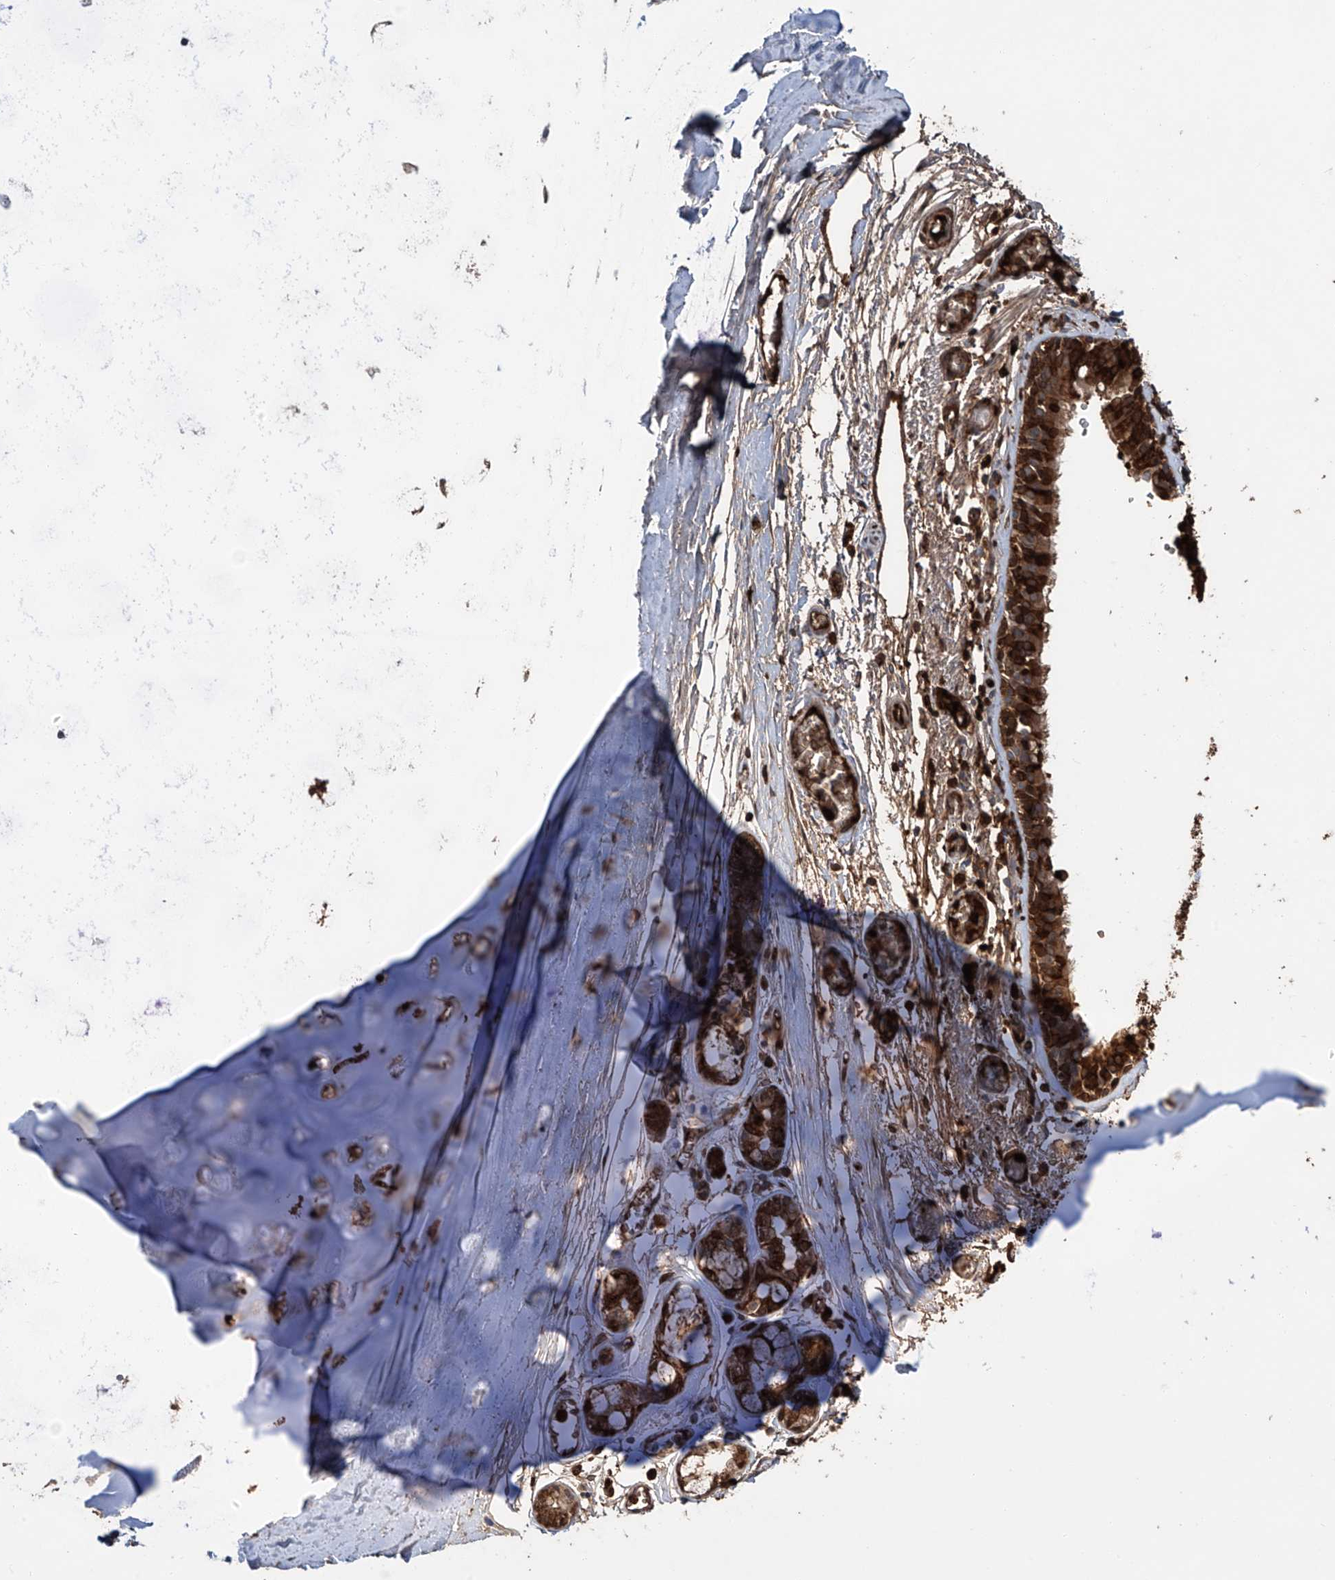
{"staining": {"intensity": "moderate", "quantity": ">75%", "location": "cytoplasmic/membranous"}, "tissue": "bronchus", "cell_type": "Respiratory epithelial cells", "image_type": "normal", "snomed": [{"axis": "morphology", "description": "Normal tissue, NOS"}, {"axis": "topography", "description": "Bronchus"}, {"axis": "topography", "description": "Lung"}], "caption": "Immunohistochemistry (IHC) of normal bronchus displays medium levels of moderate cytoplasmic/membranous staining in approximately >75% of respiratory epithelial cells. (IHC, brightfield microscopy, high magnification).", "gene": "ZDHHC9", "patient": {"sex": "male", "age": 56}}